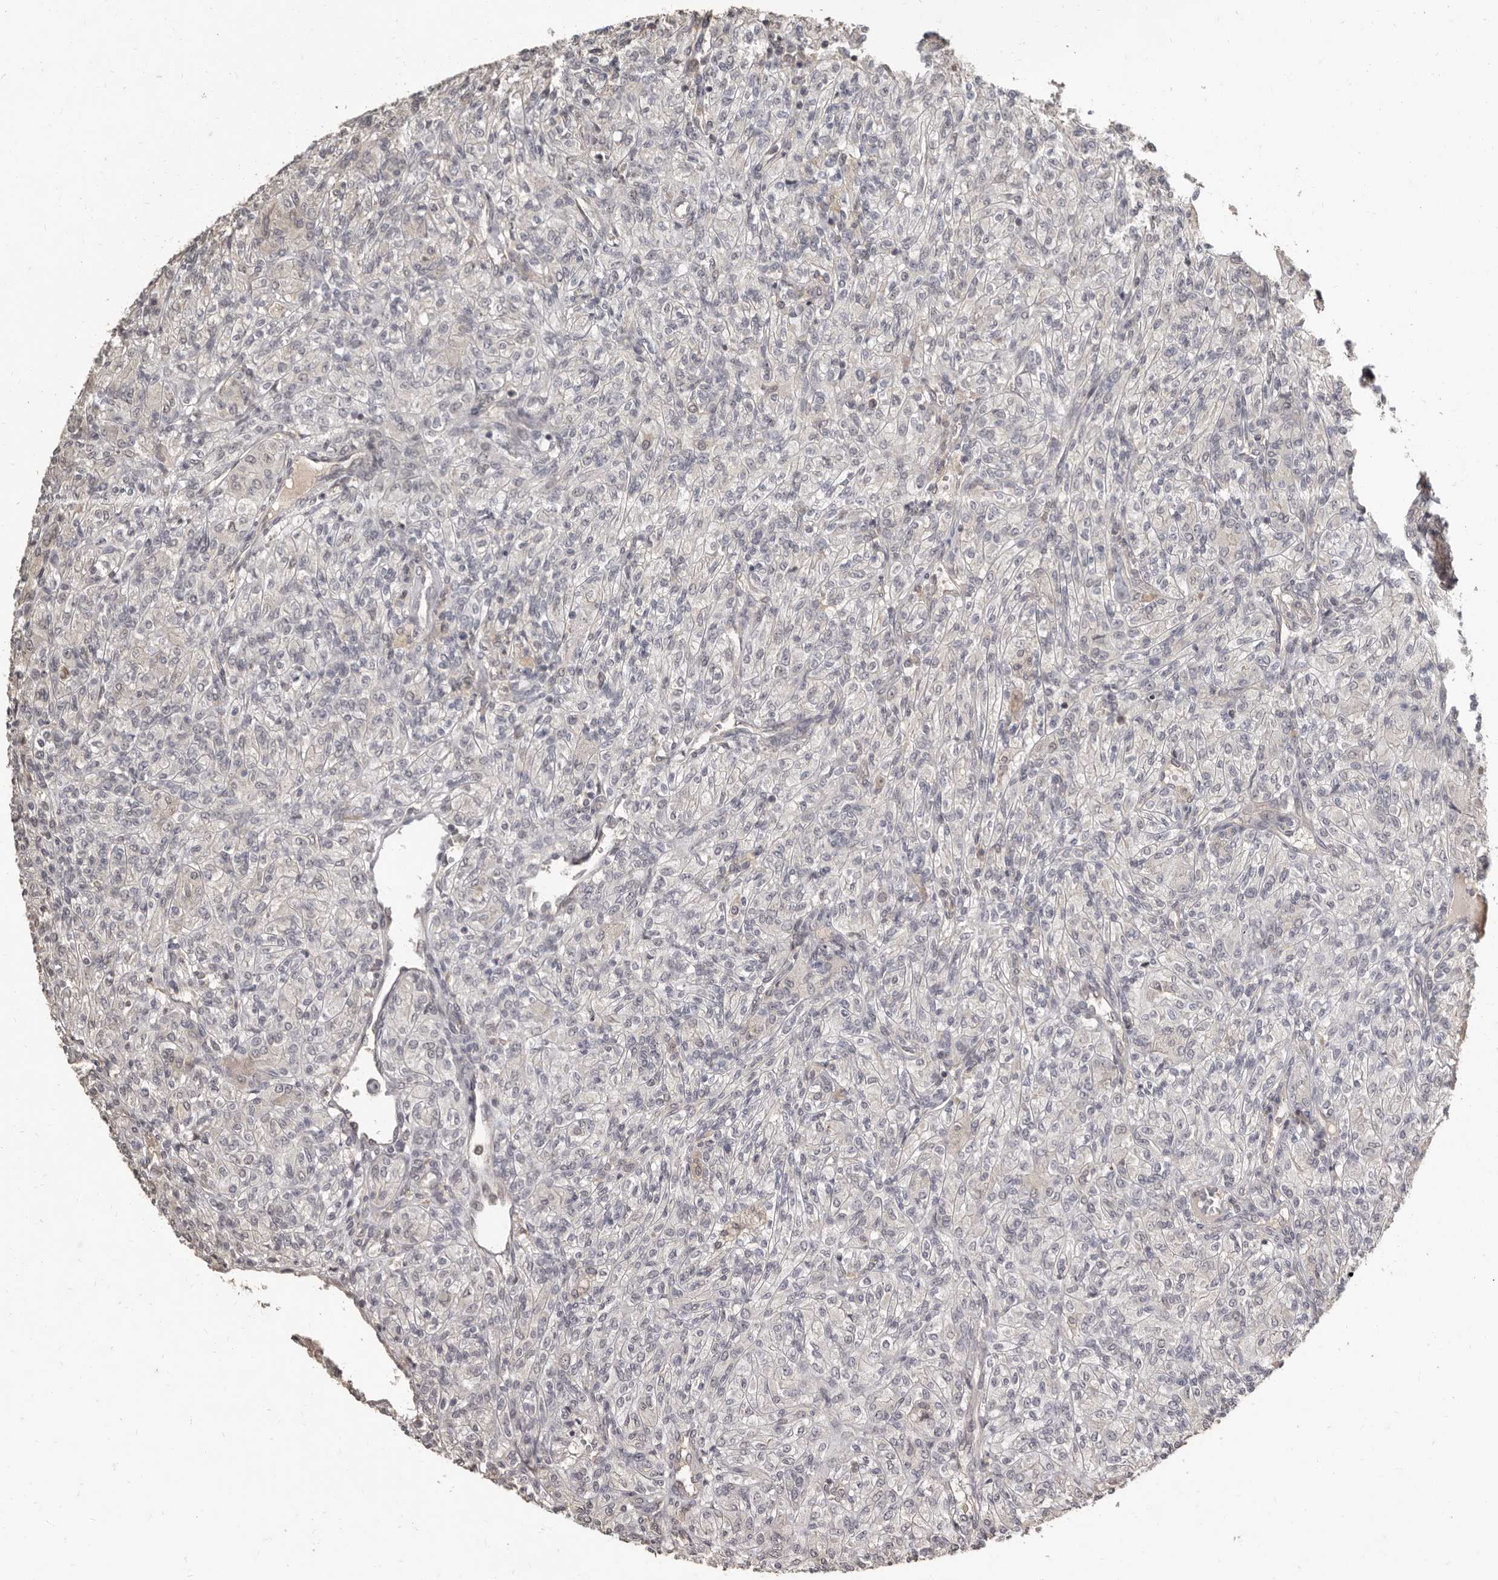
{"staining": {"intensity": "negative", "quantity": "none", "location": "none"}, "tissue": "renal cancer", "cell_type": "Tumor cells", "image_type": "cancer", "snomed": [{"axis": "morphology", "description": "Adenocarcinoma, NOS"}, {"axis": "topography", "description": "Kidney"}], "caption": "IHC of renal adenocarcinoma demonstrates no expression in tumor cells.", "gene": "ZFP14", "patient": {"sex": "male", "age": 77}}